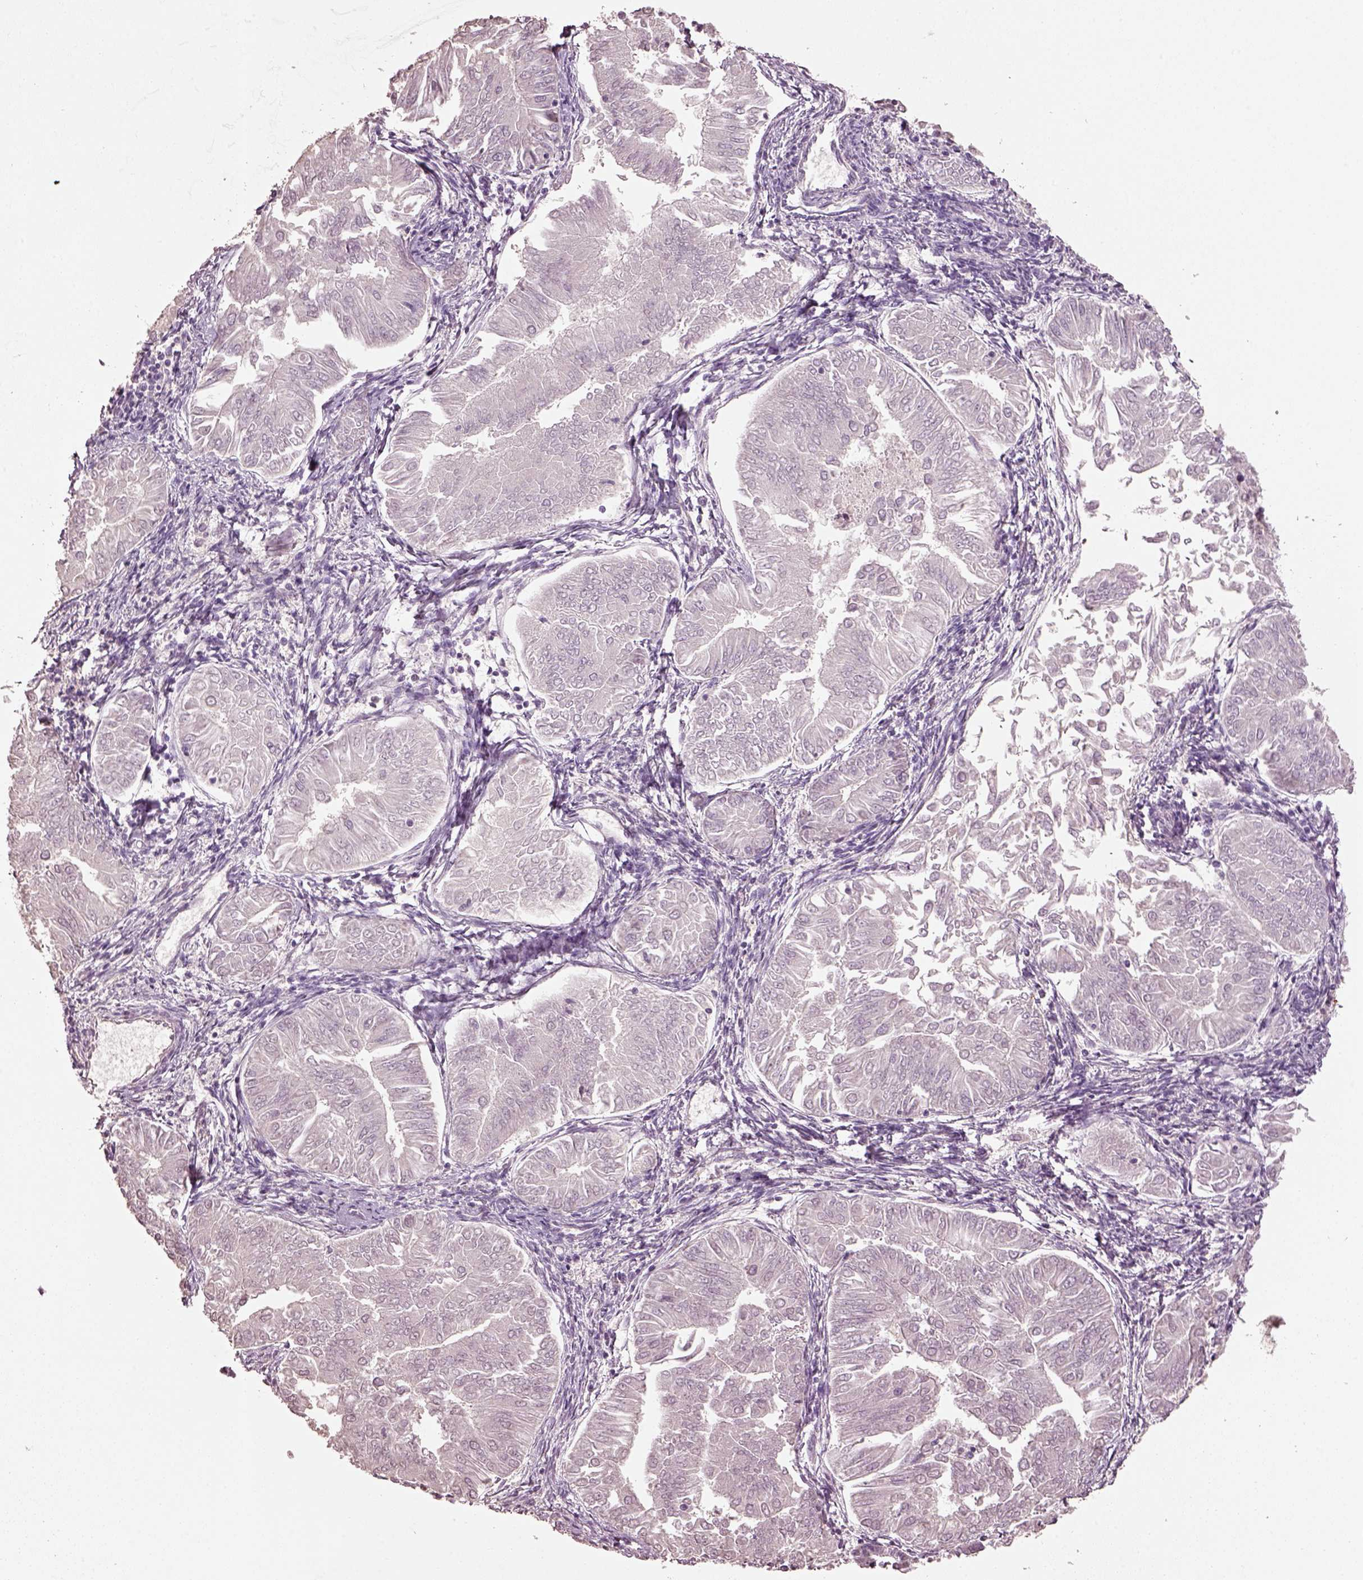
{"staining": {"intensity": "negative", "quantity": "none", "location": "none"}, "tissue": "endometrial cancer", "cell_type": "Tumor cells", "image_type": "cancer", "snomed": [{"axis": "morphology", "description": "Adenocarcinoma, NOS"}, {"axis": "topography", "description": "Endometrium"}], "caption": "A photomicrograph of endometrial cancer stained for a protein exhibits no brown staining in tumor cells.", "gene": "KCNIP3", "patient": {"sex": "female", "age": 53}}